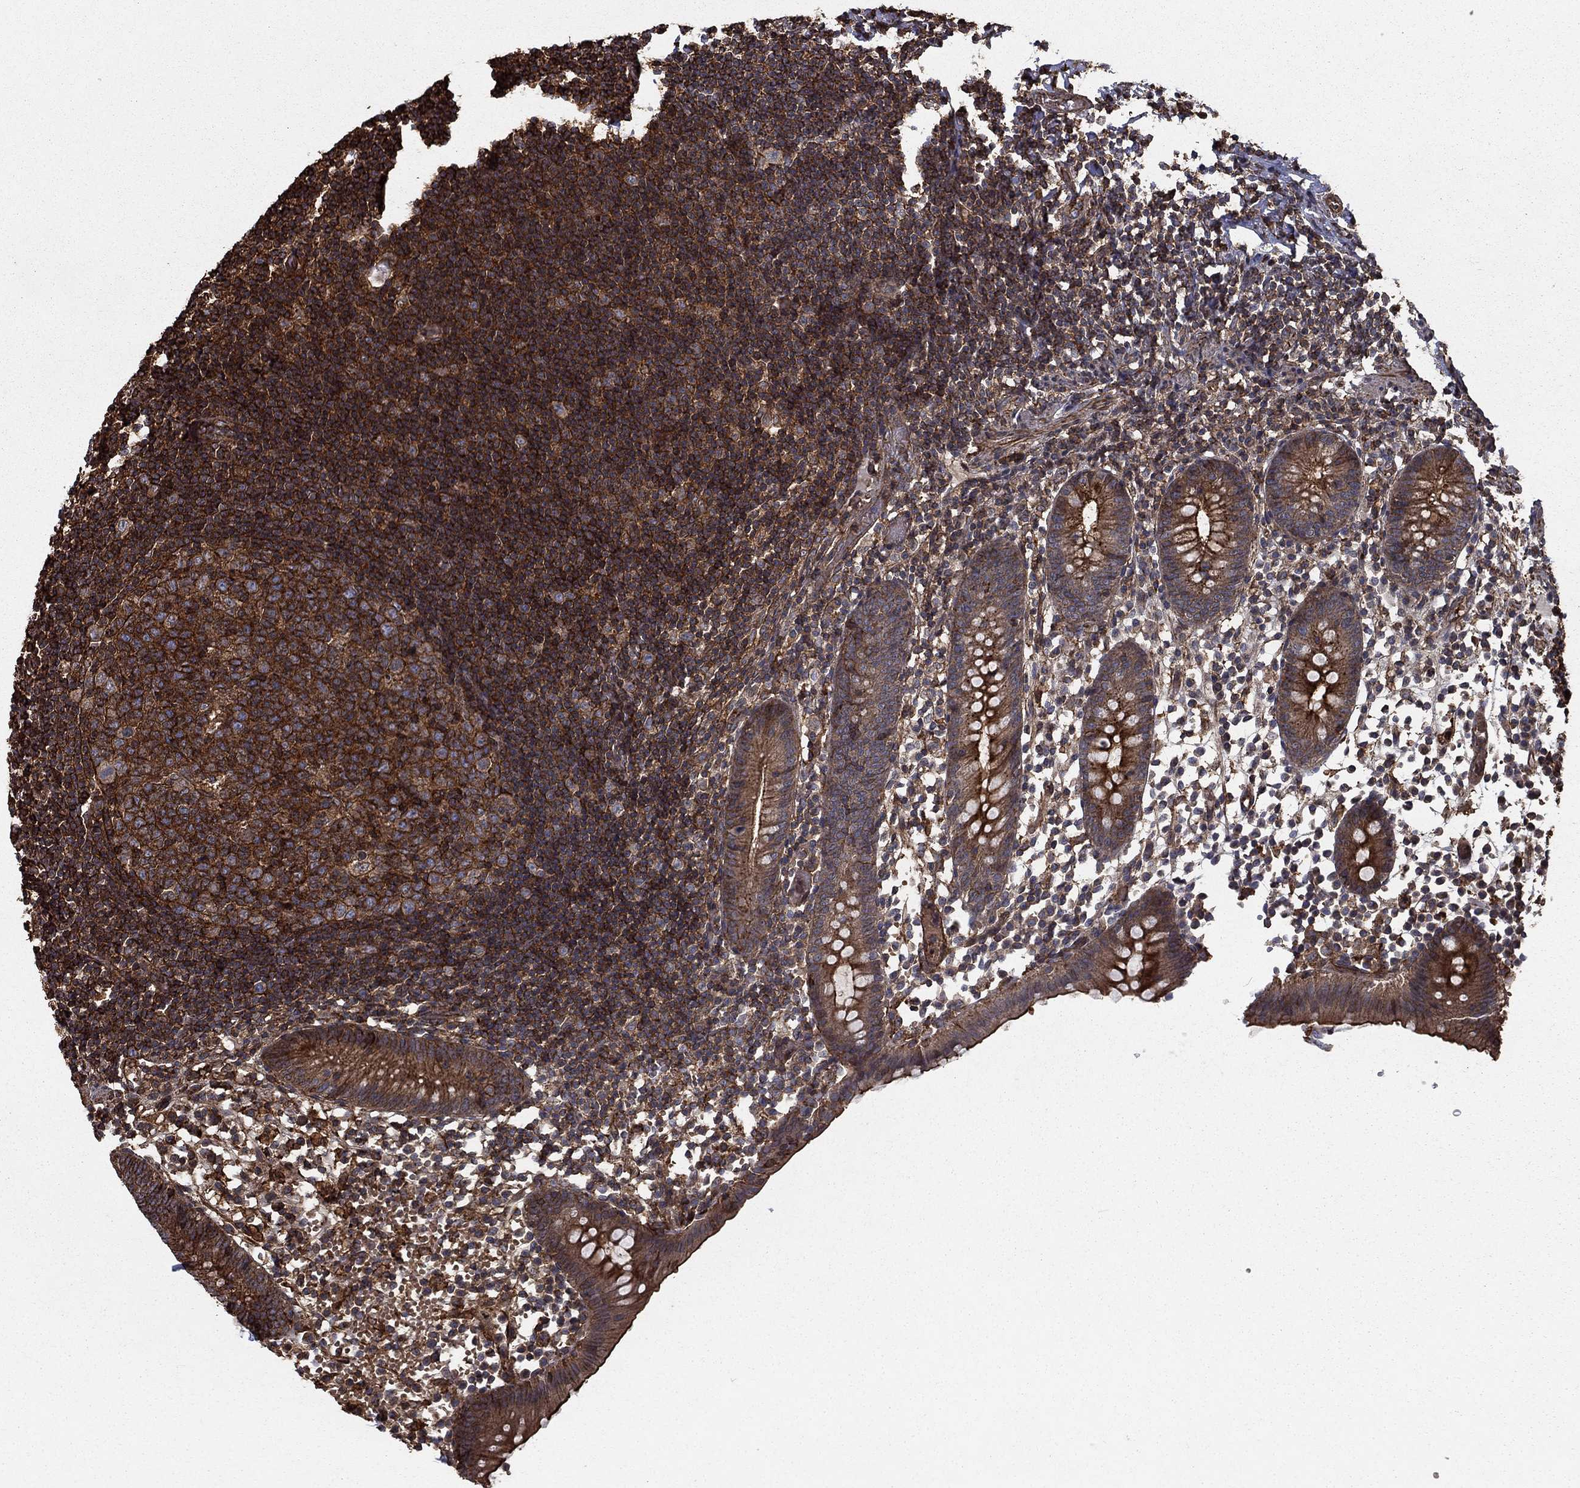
{"staining": {"intensity": "strong", "quantity": "<25%", "location": "cytoplasmic/membranous"}, "tissue": "appendix", "cell_type": "Glandular cells", "image_type": "normal", "snomed": [{"axis": "morphology", "description": "Normal tissue, NOS"}, {"axis": "topography", "description": "Appendix"}], "caption": "Glandular cells display medium levels of strong cytoplasmic/membranous staining in approximately <25% of cells in normal human appendix.", "gene": "HABP4", "patient": {"sex": "female", "age": 40}}